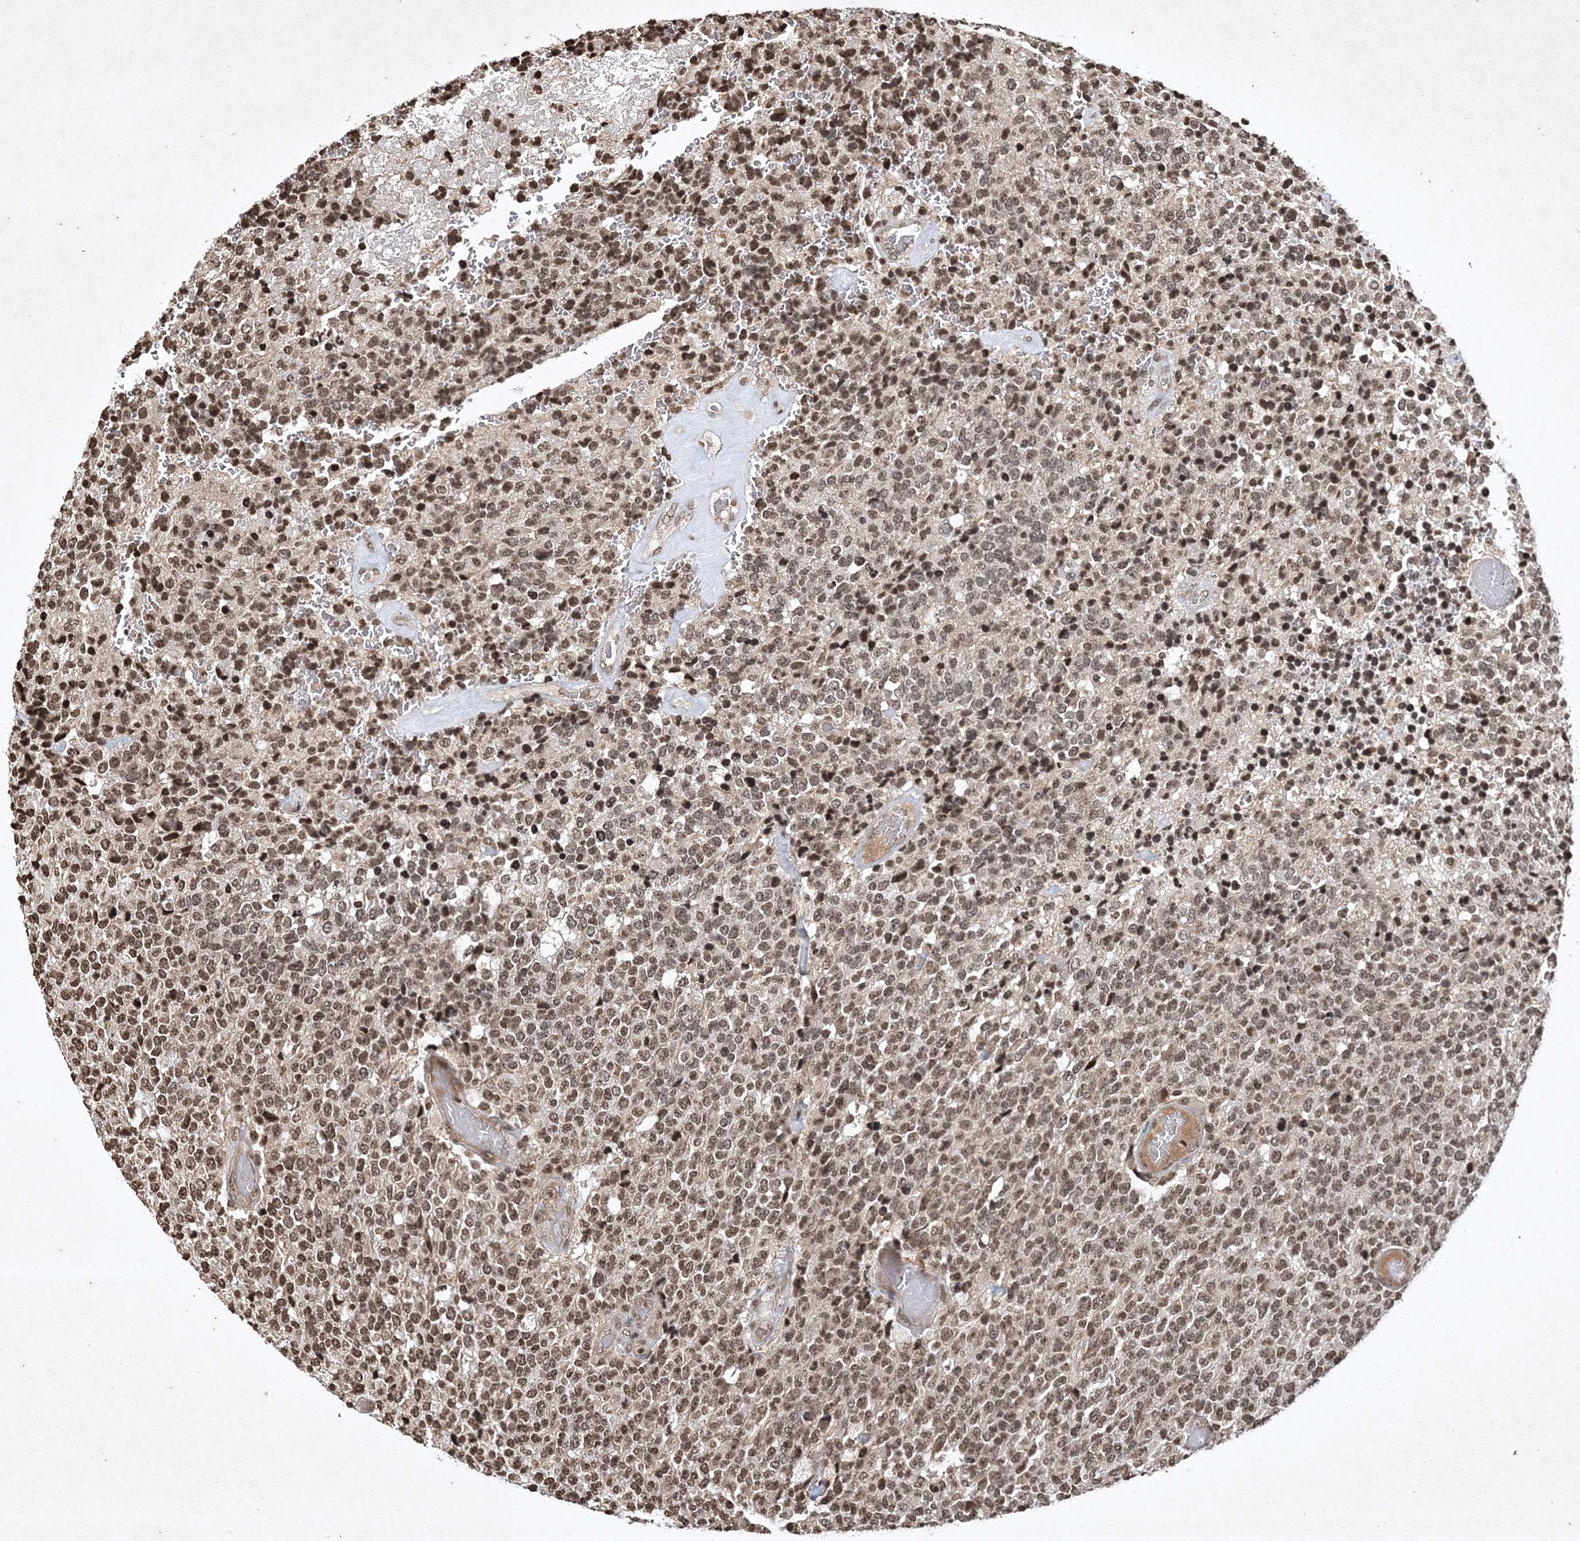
{"staining": {"intensity": "moderate", "quantity": ">75%", "location": "nuclear"}, "tissue": "glioma", "cell_type": "Tumor cells", "image_type": "cancer", "snomed": [{"axis": "morphology", "description": "Glioma, malignant, High grade"}, {"axis": "topography", "description": "pancreas cauda"}], "caption": "An image showing moderate nuclear positivity in about >75% of tumor cells in malignant high-grade glioma, as visualized by brown immunohistochemical staining.", "gene": "NEDD9", "patient": {"sex": "male", "age": 60}}